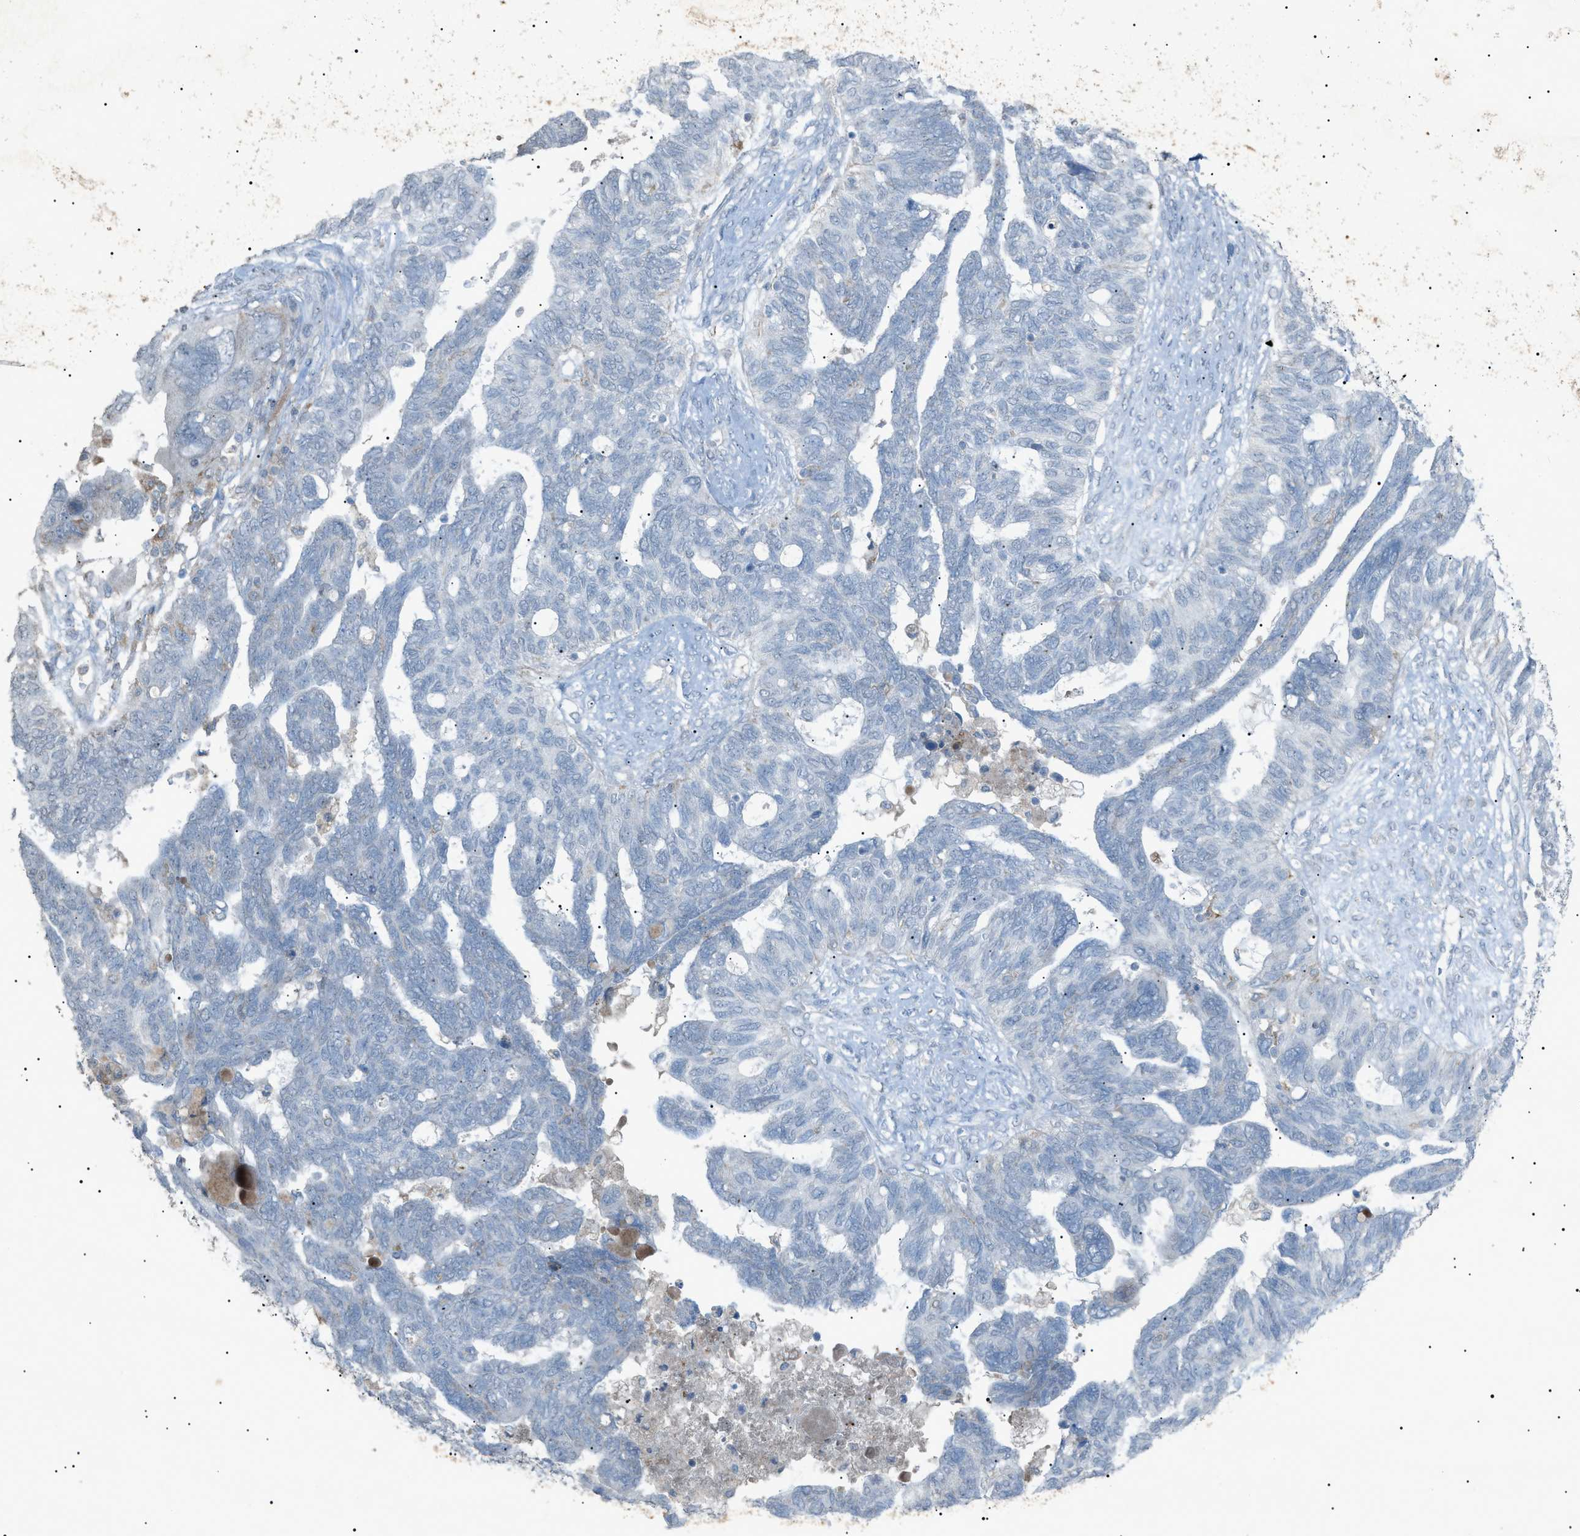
{"staining": {"intensity": "negative", "quantity": "none", "location": "none"}, "tissue": "ovarian cancer", "cell_type": "Tumor cells", "image_type": "cancer", "snomed": [{"axis": "morphology", "description": "Cystadenocarcinoma, serous, NOS"}, {"axis": "topography", "description": "Ovary"}], "caption": "There is no significant staining in tumor cells of ovarian cancer (serous cystadenocarcinoma).", "gene": "BTK", "patient": {"sex": "female", "age": 79}}